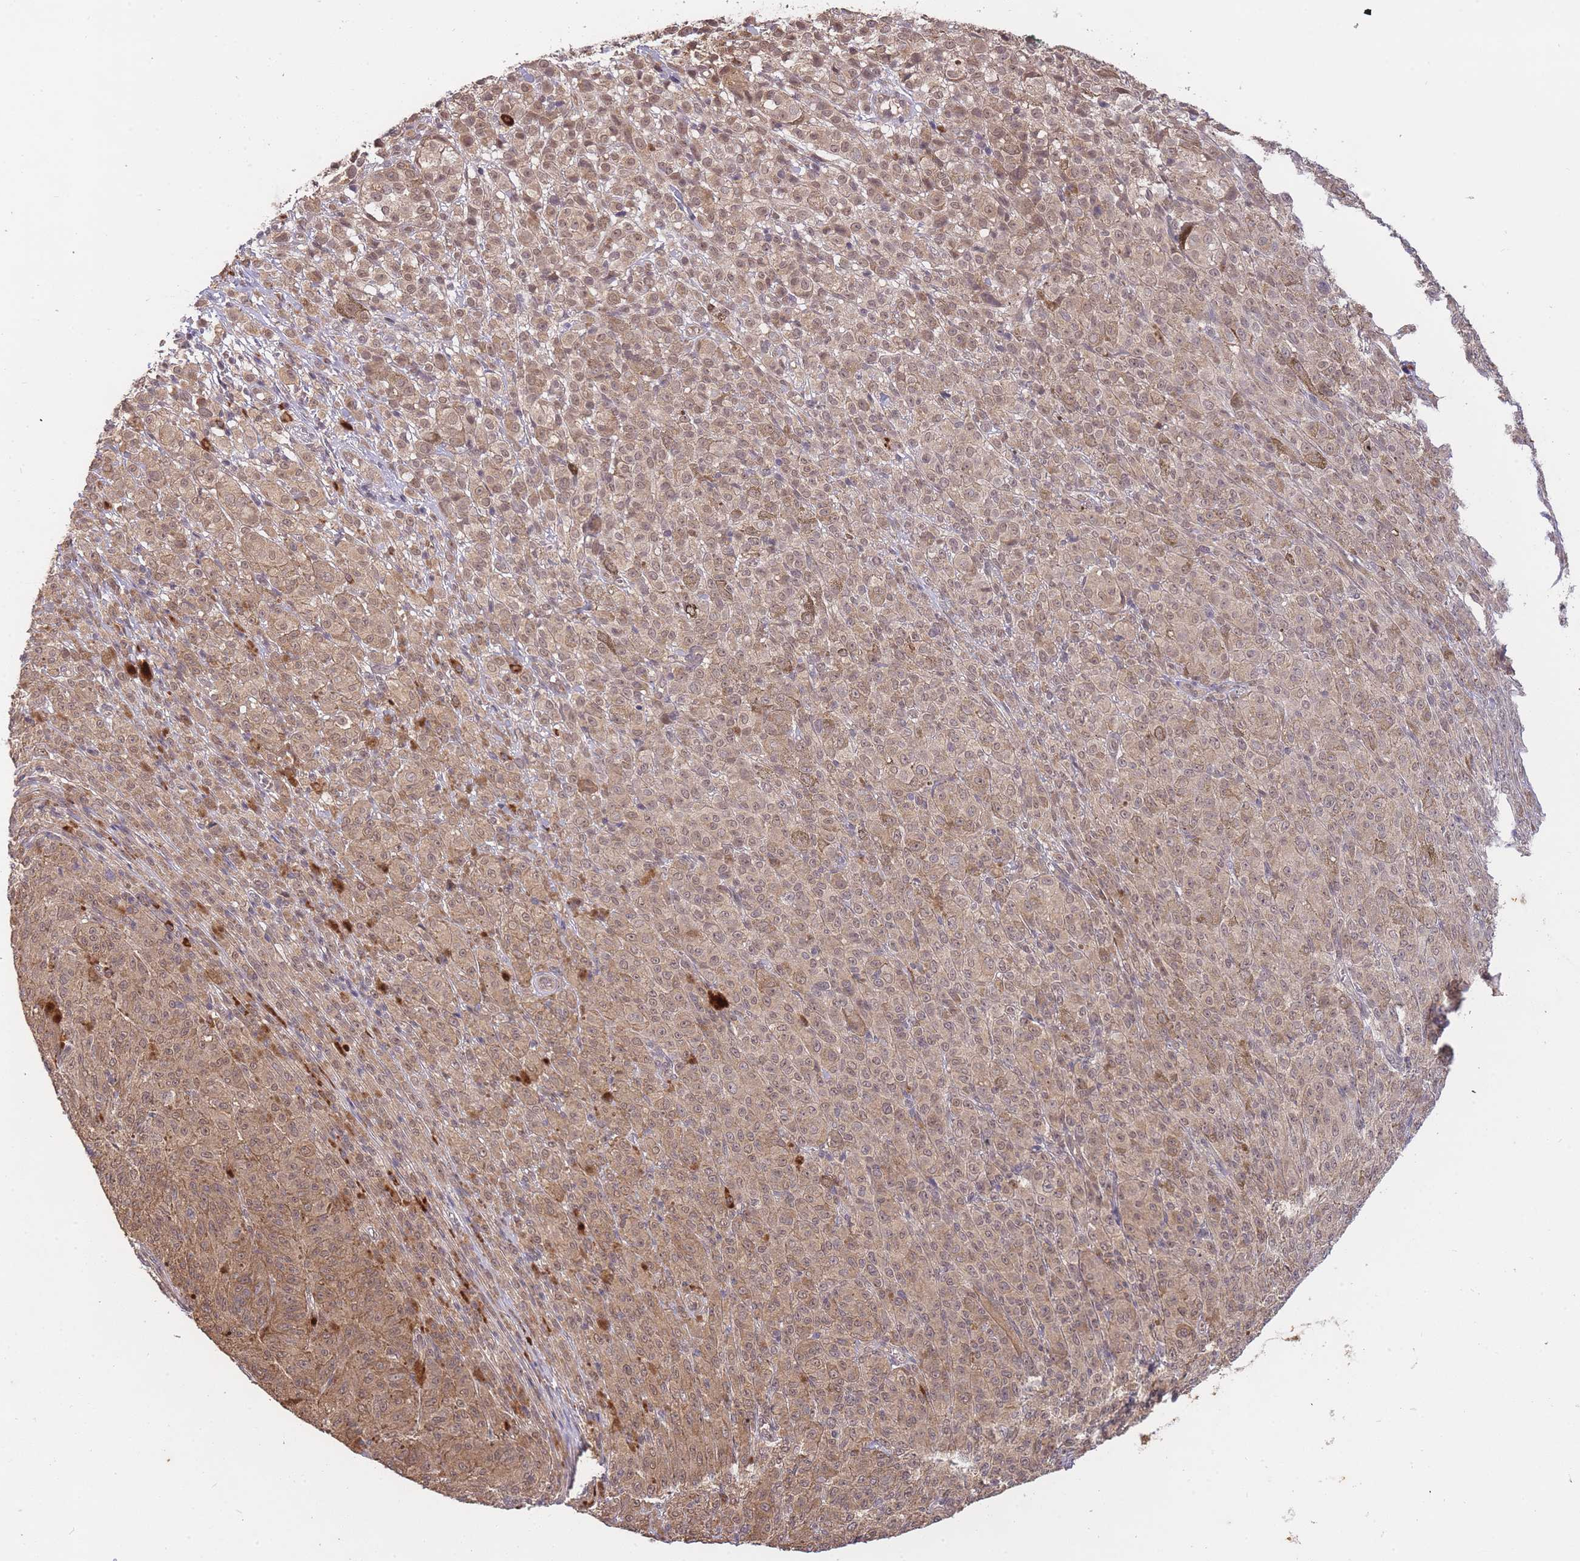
{"staining": {"intensity": "weak", "quantity": ">75%", "location": "cytoplasmic/membranous,nuclear"}, "tissue": "melanoma", "cell_type": "Tumor cells", "image_type": "cancer", "snomed": [{"axis": "morphology", "description": "Malignant melanoma, NOS"}, {"axis": "topography", "description": "Skin"}], "caption": "Melanoma stained with DAB IHC demonstrates low levels of weak cytoplasmic/membranous and nuclear positivity in approximately >75% of tumor cells. (brown staining indicates protein expression, while blue staining denotes nuclei).", "gene": "SMC6", "patient": {"sex": "female", "age": 52}}